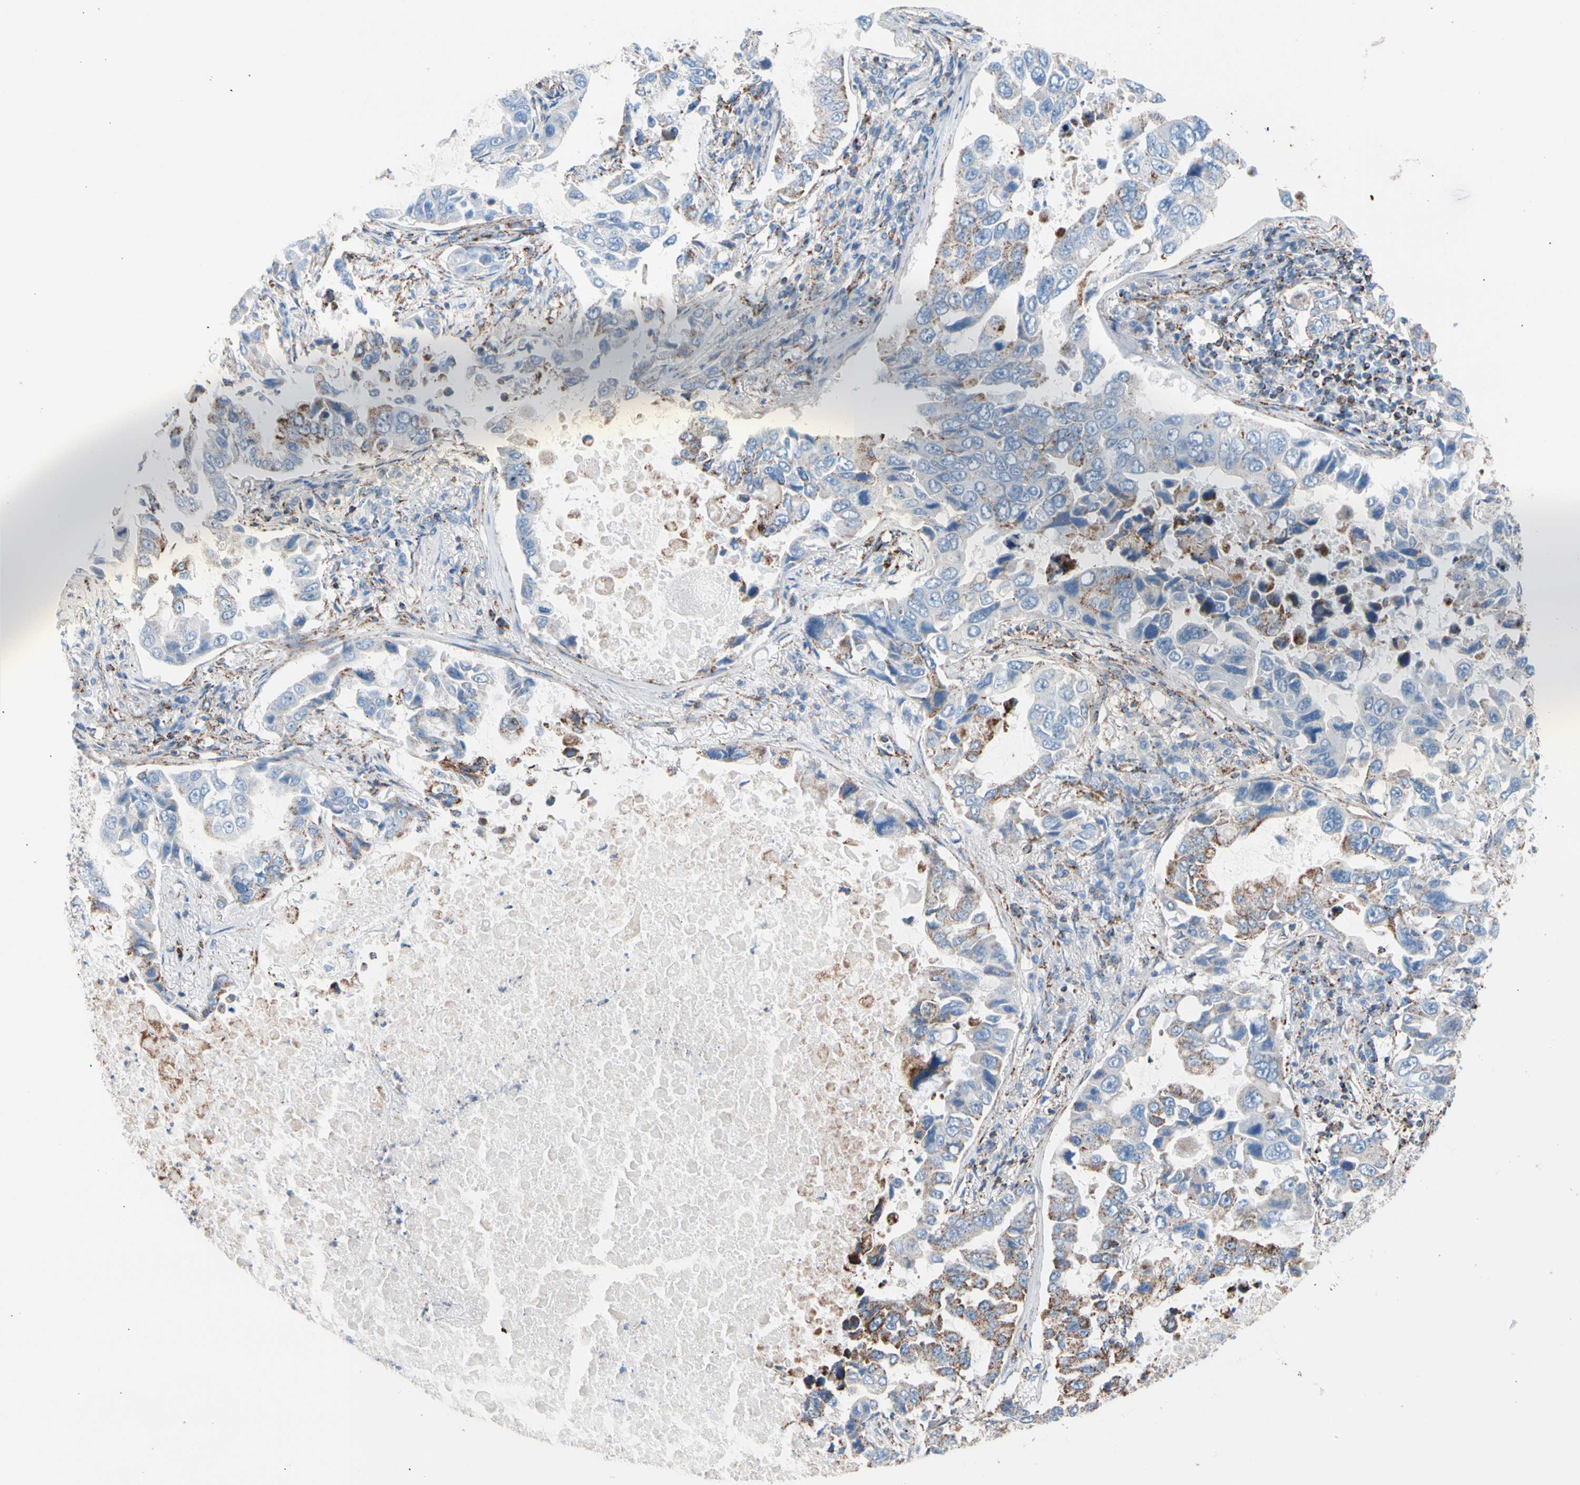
{"staining": {"intensity": "strong", "quantity": "<25%", "location": "cytoplasmic/membranous"}, "tissue": "lung cancer", "cell_type": "Tumor cells", "image_type": "cancer", "snomed": [{"axis": "morphology", "description": "Adenocarcinoma, NOS"}, {"axis": "topography", "description": "Lung"}], "caption": "IHC histopathology image of adenocarcinoma (lung) stained for a protein (brown), which demonstrates medium levels of strong cytoplasmic/membranous positivity in about <25% of tumor cells.", "gene": "HK1", "patient": {"sex": "male", "age": 64}}